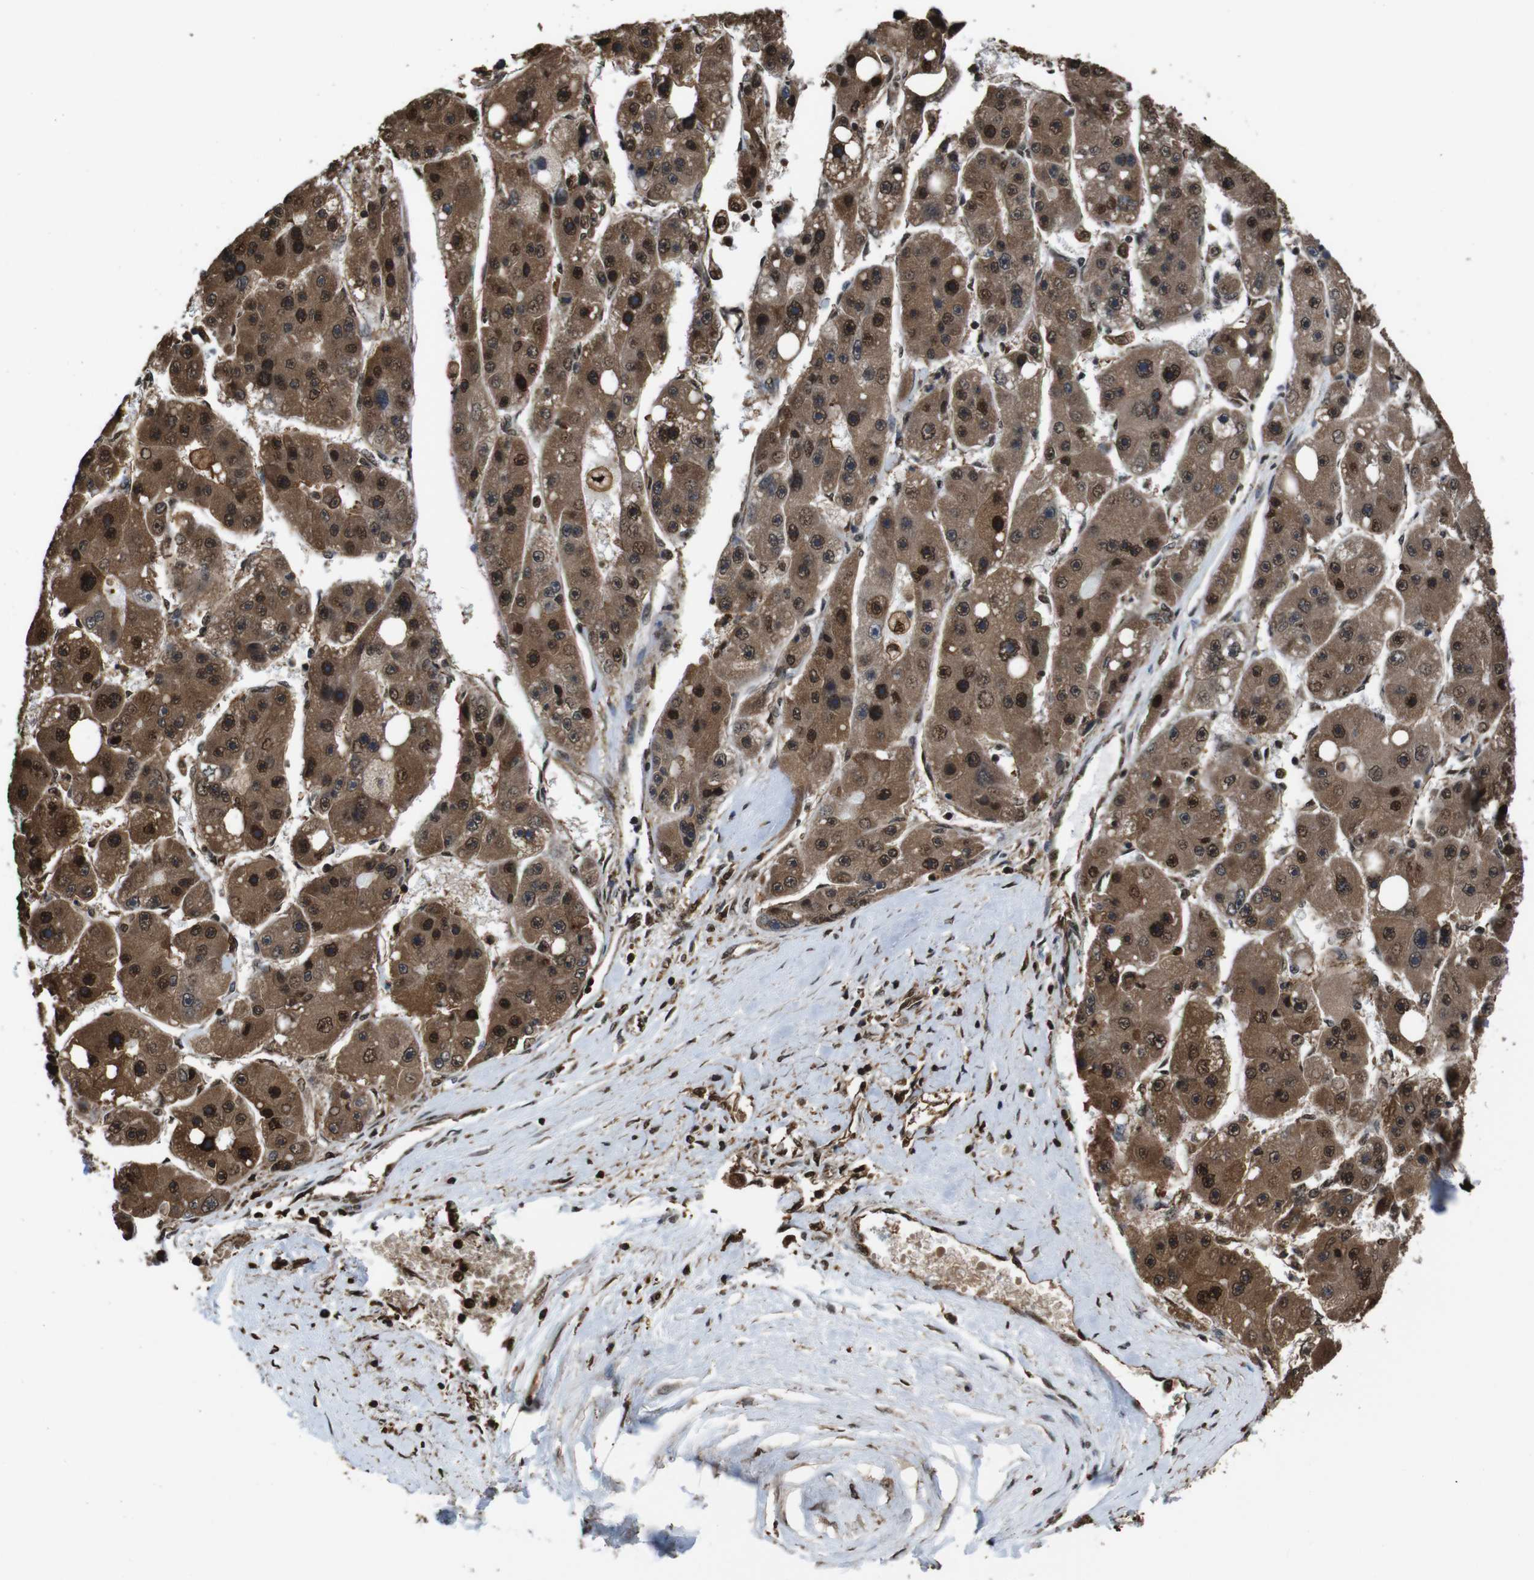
{"staining": {"intensity": "strong", "quantity": ">75%", "location": "cytoplasmic/membranous,nuclear"}, "tissue": "liver cancer", "cell_type": "Tumor cells", "image_type": "cancer", "snomed": [{"axis": "morphology", "description": "Carcinoma, Hepatocellular, NOS"}, {"axis": "topography", "description": "Liver"}], "caption": "A high-resolution histopathology image shows IHC staining of liver cancer (hepatocellular carcinoma), which displays strong cytoplasmic/membranous and nuclear staining in approximately >75% of tumor cells. (DAB IHC, brown staining for protein, blue staining for nuclei).", "gene": "VCP", "patient": {"sex": "female", "age": 61}}